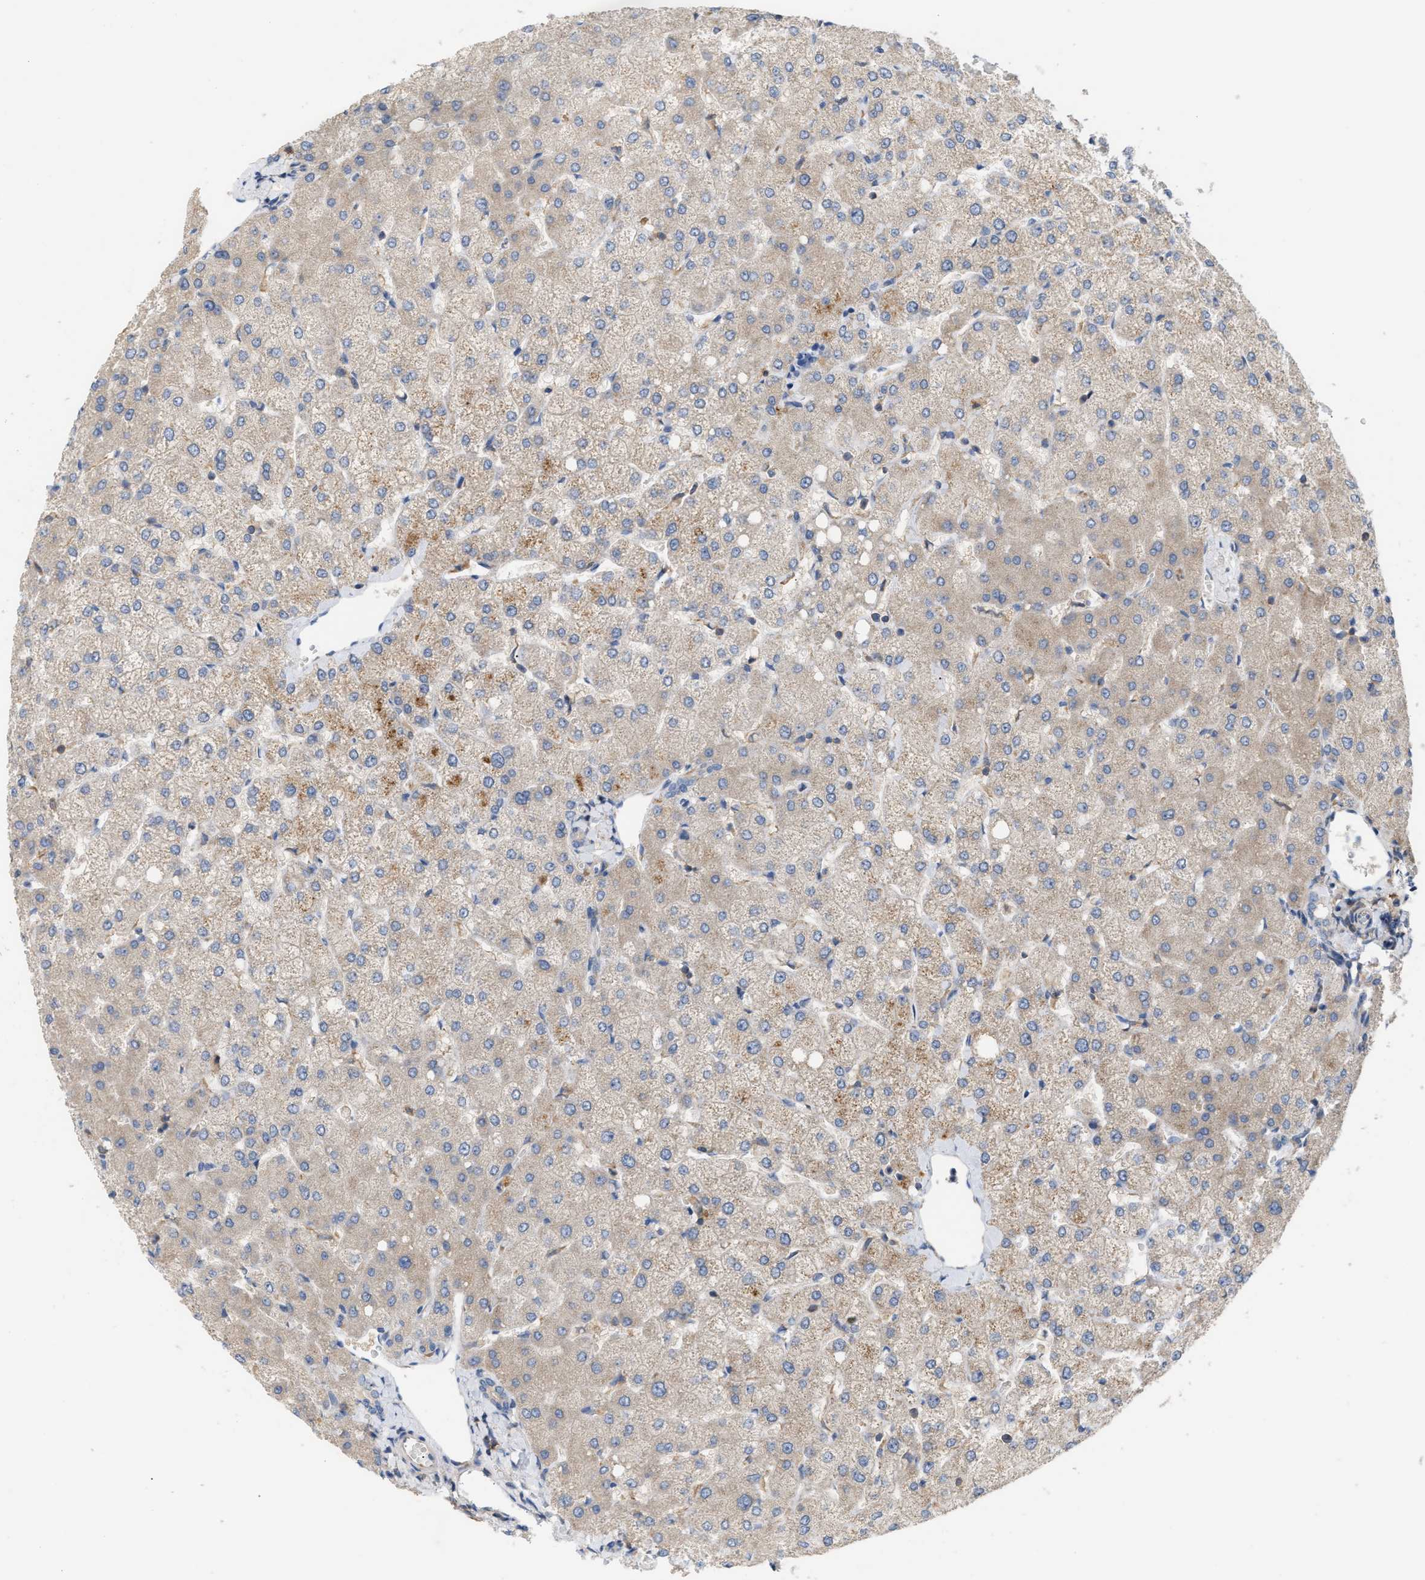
{"staining": {"intensity": "weak", "quantity": "25%-75%", "location": "cytoplasmic/membranous"}, "tissue": "liver", "cell_type": "Cholangiocytes", "image_type": "normal", "snomed": [{"axis": "morphology", "description": "Normal tissue, NOS"}, {"axis": "topography", "description": "Liver"}], "caption": "Protein expression by immunohistochemistry exhibits weak cytoplasmic/membranous staining in about 25%-75% of cholangiocytes in normal liver.", "gene": "DBNL", "patient": {"sex": "female", "age": 54}}